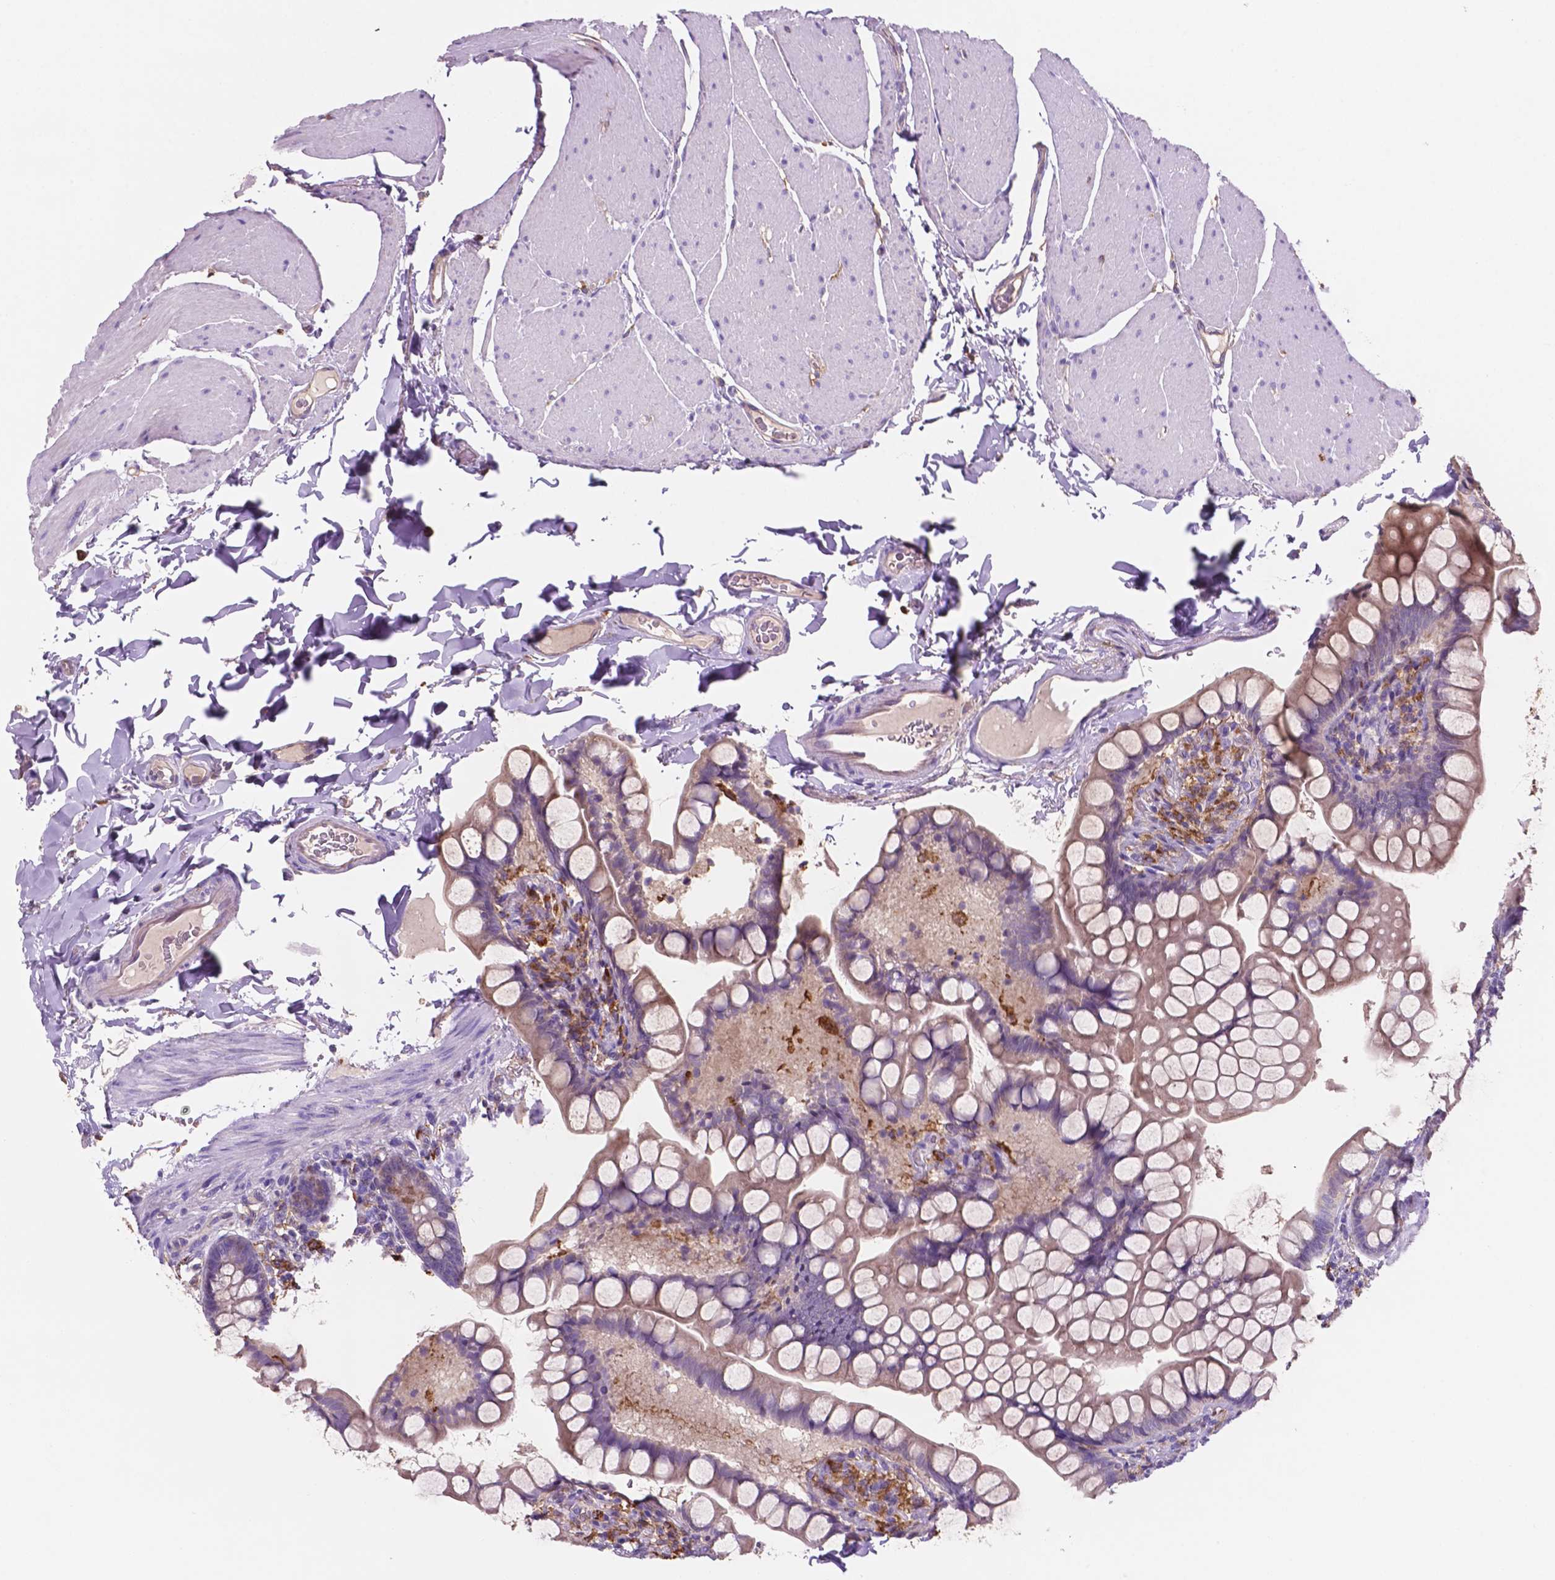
{"staining": {"intensity": "moderate", "quantity": "<25%", "location": "cytoplasmic/membranous"}, "tissue": "small intestine", "cell_type": "Glandular cells", "image_type": "normal", "snomed": [{"axis": "morphology", "description": "Normal tissue, NOS"}, {"axis": "topography", "description": "Small intestine"}], "caption": "Protein expression by immunohistochemistry (IHC) reveals moderate cytoplasmic/membranous expression in about <25% of glandular cells in benign small intestine. Using DAB (brown) and hematoxylin (blue) stains, captured at high magnification using brightfield microscopy.", "gene": "MKRN2OS", "patient": {"sex": "male", "age": 70}}